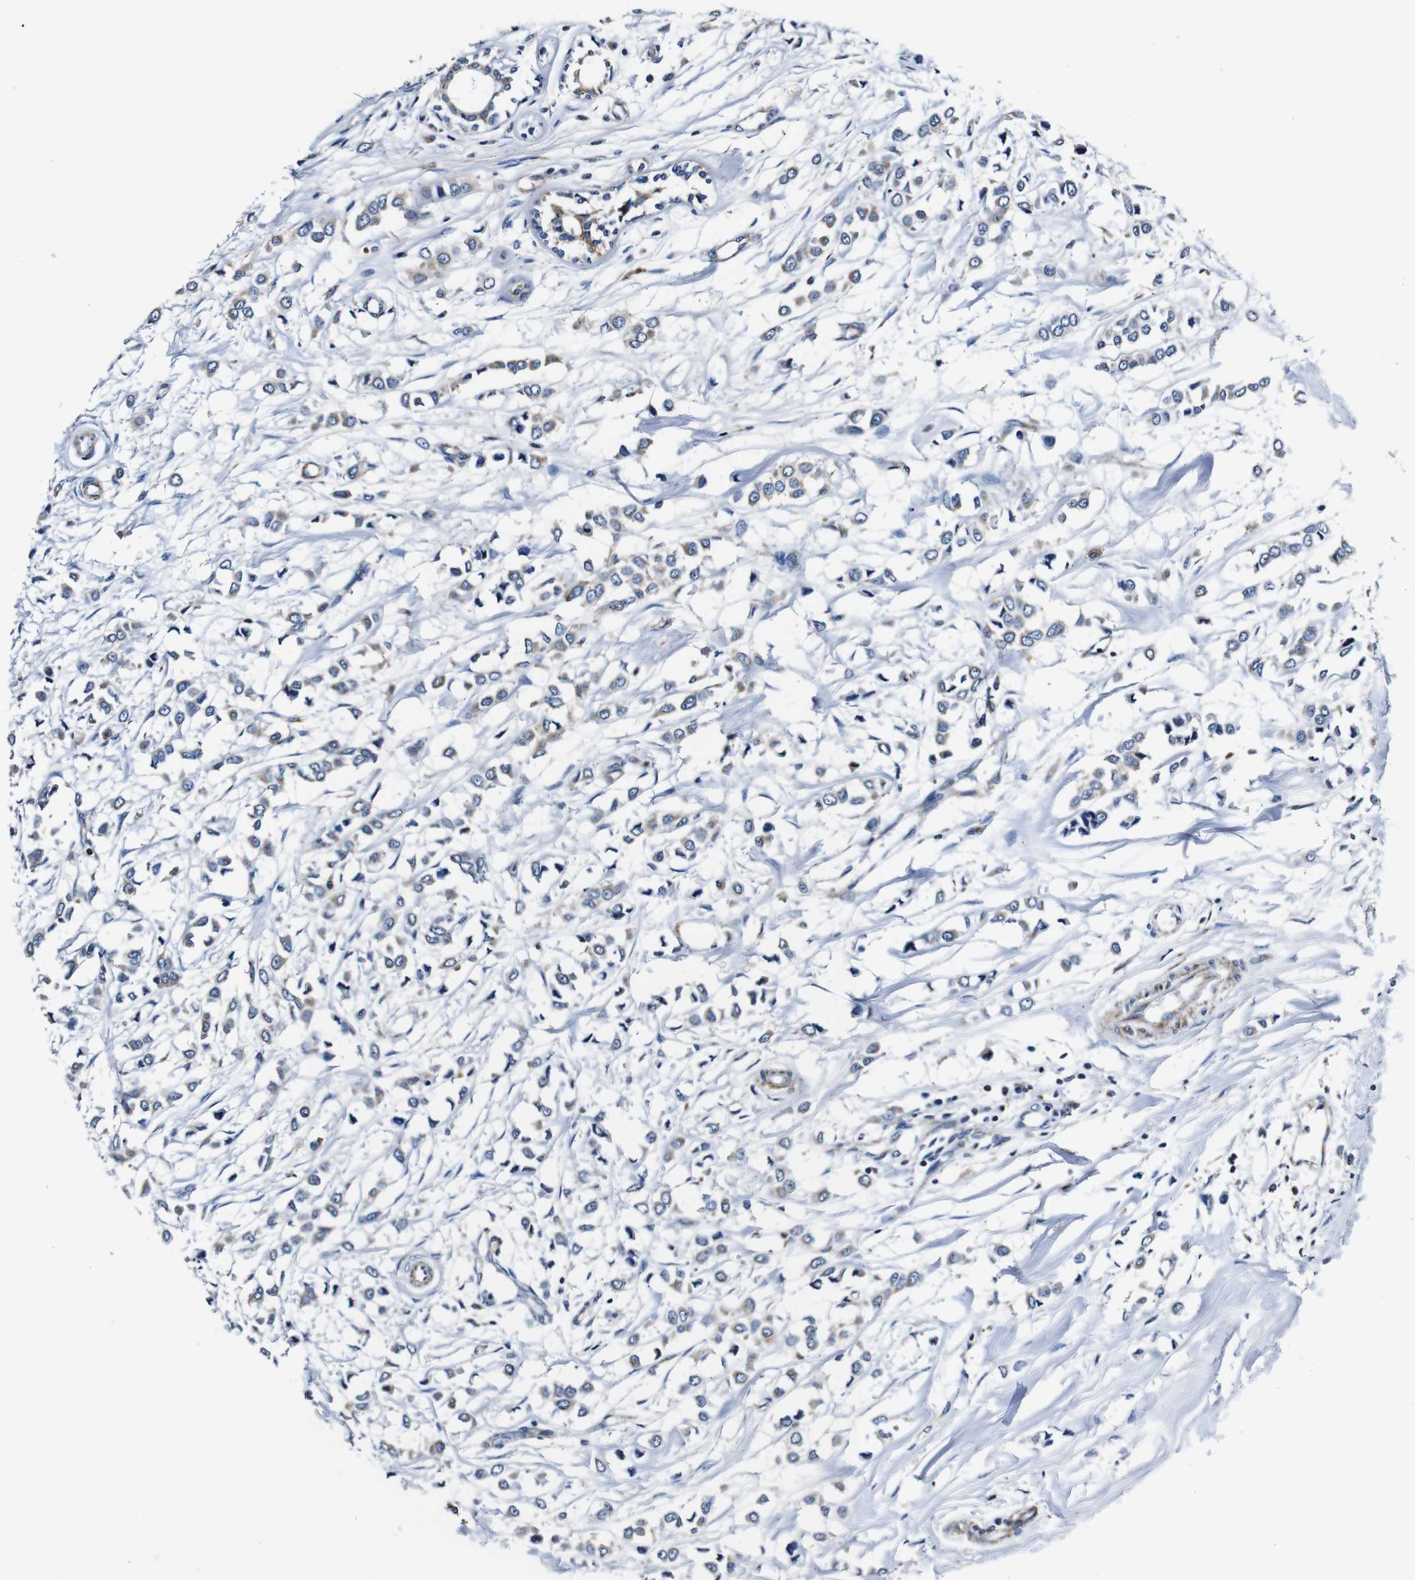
{"staining": {"intensity": "moderate", "quantity": "25%-75%", "location": "cytoplasmic/membranous"}, "tissue": "breast cancer", "cell_type": "Tumor cells", "image_type": "cancer", "snomed": [{"axis": "morphology", "description": "Lobular carcinoma"}, {"axis": "topography", "description": "Breast"}], "caption": "A micrograph showing moderate cytoplasmic/membranous staining in approximately 25%-75% of tumor cells in lobular carcinoma (breast), as visualized by brown immunohistochemical staining.", "gene": "HK1", "patient": {"sex": "female", "age": 51}}